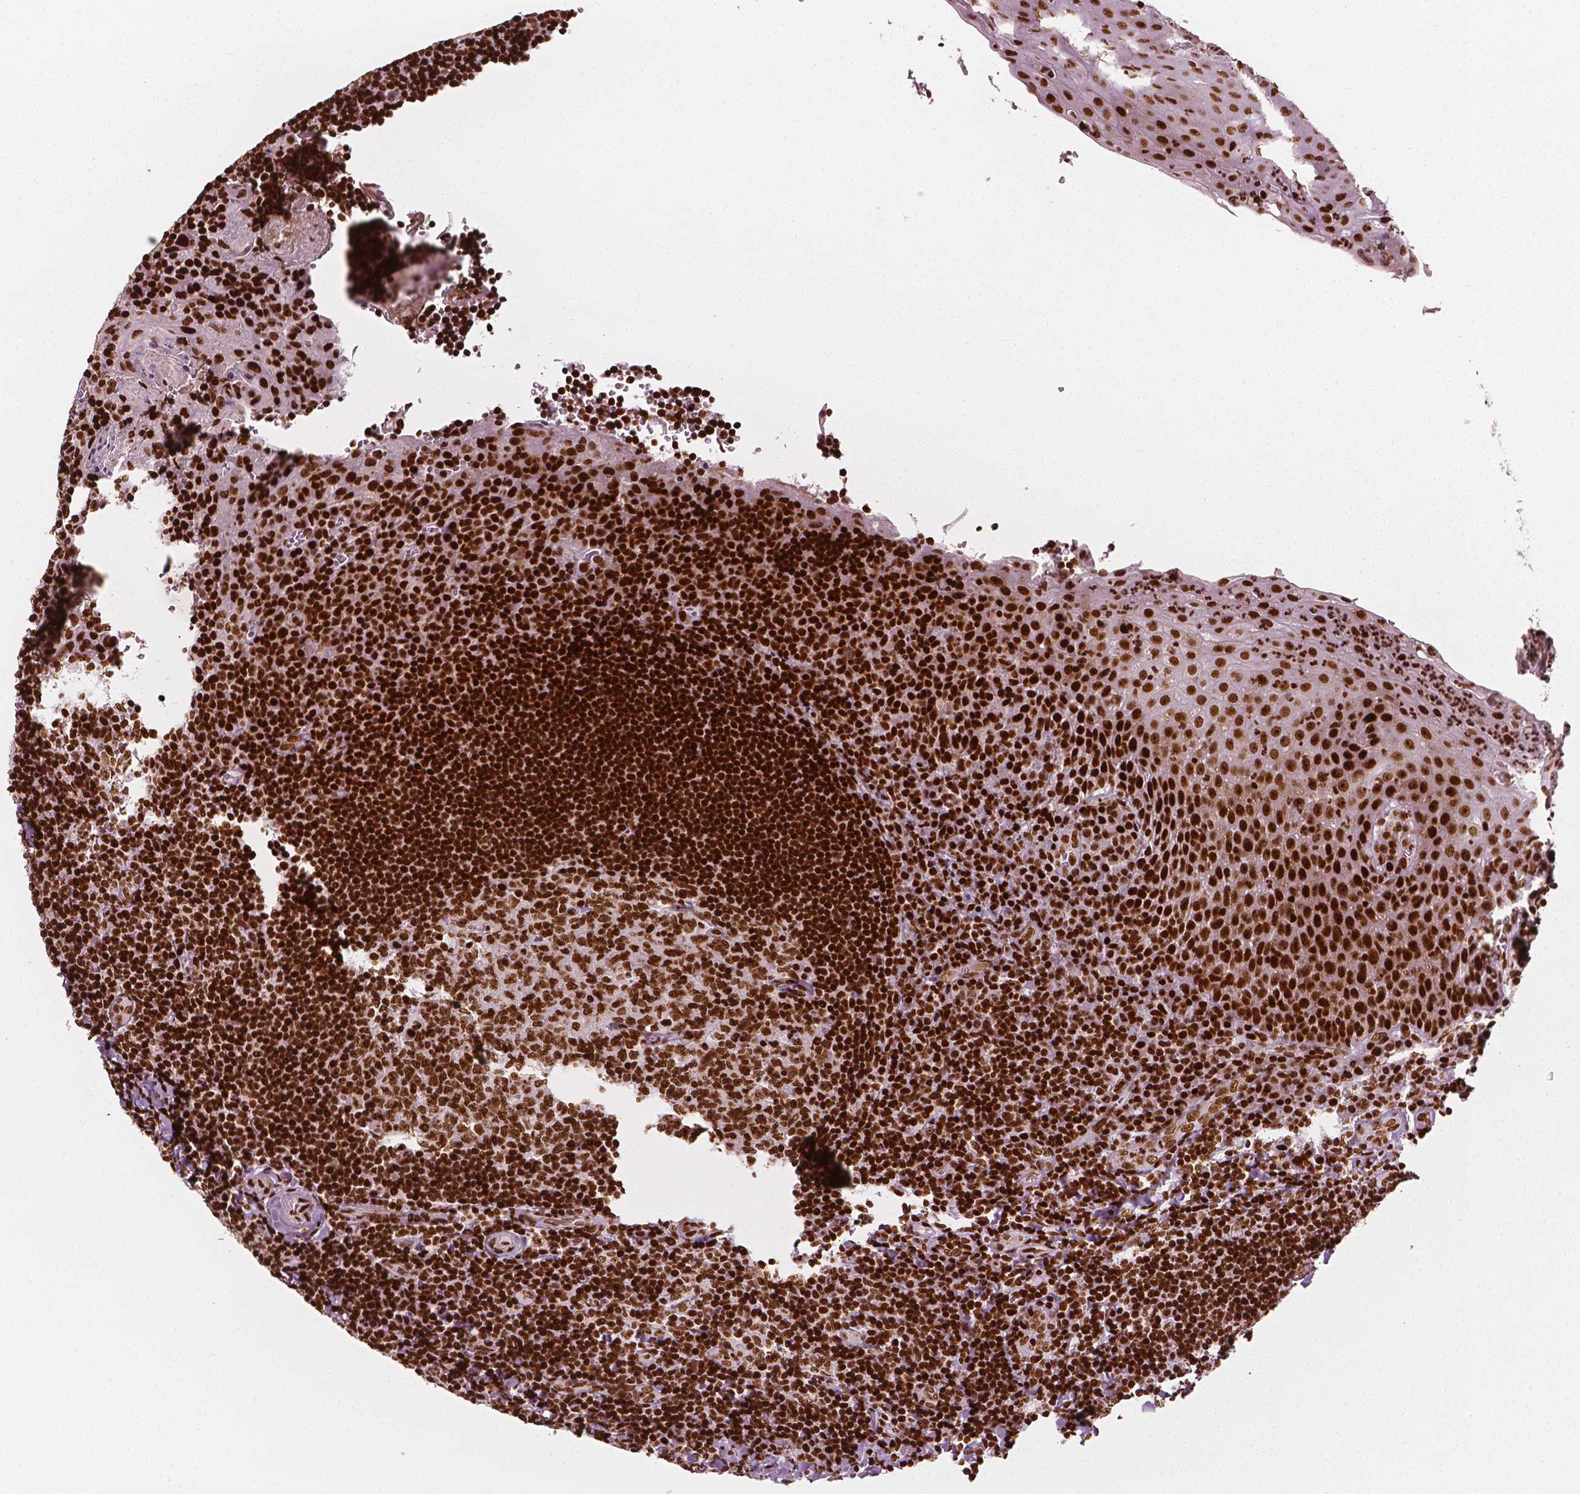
{"staining": {"intensity": "strong", "quantity": ">75%", "location": "nuclear"}, "tissue": "tonsil", "cell_type": "Germinal center cells", "image_type": "normal", "snomed": [{"axis": "morphology", "description": "Normal tissue, NOS"}, {"axis": "morphology", "description": "Inflammation, NOS"}, {"axis": "topography", "description": "Tonsil"}], "caption": "Protein analysis of normal tonsil reveals strong nuclear expression in about >75% of germinal center cells. Ihc stains the protein of interest in brown and the nuclei are stained blue.", "gene": "CTCF", "patient": {"sex": "female", "age": 31}}